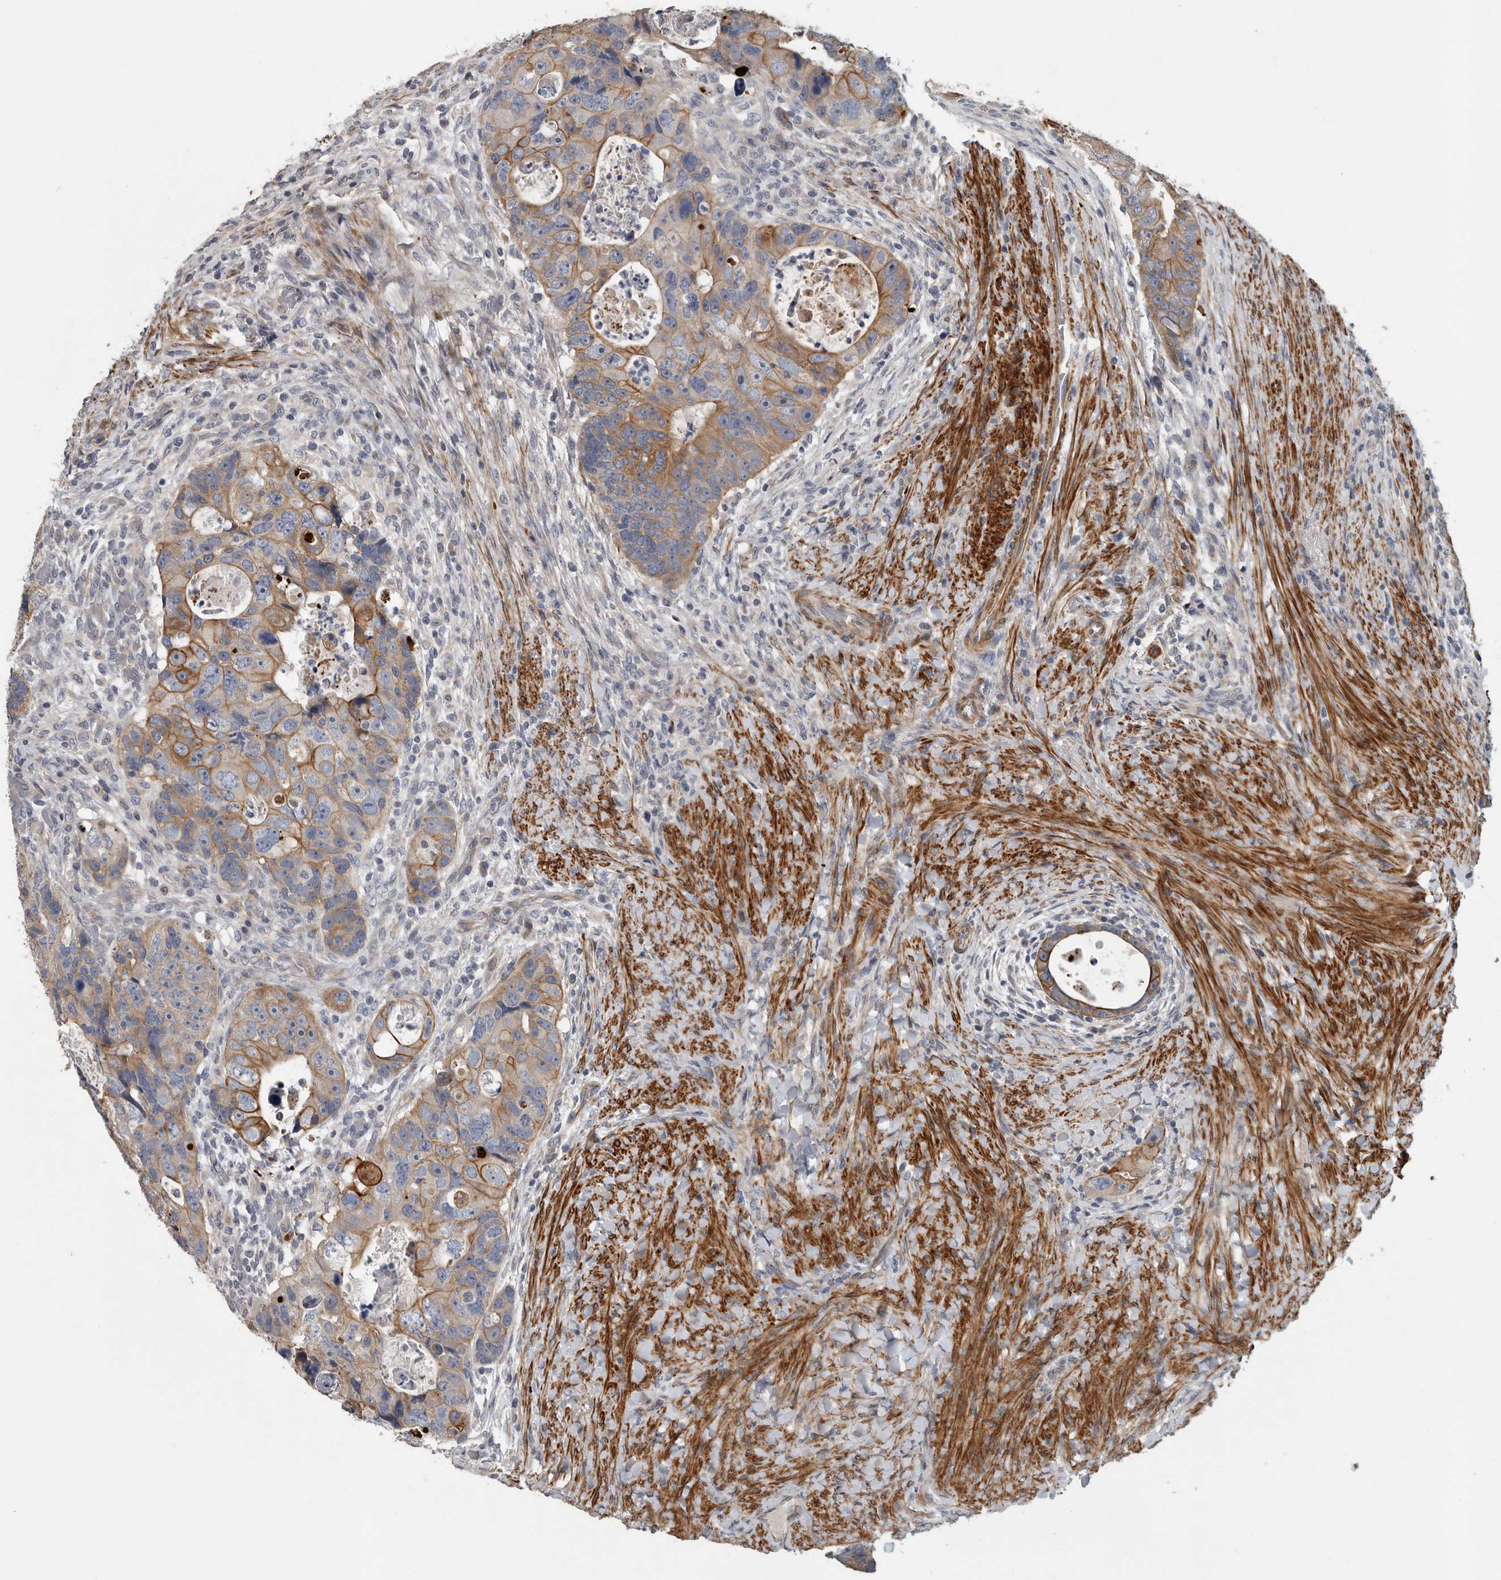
{"staining": {"intensity": "moderate", "quantity": ">75%", "location": "cytoplasmic/membranous"}, "tissue": "colorectal cancer", "cell_type": "Tumor cells", "image_type": "cancer", "snomed": [{"axis": "morphology", "description": "Adenocarcinoma, NOS"}, {"axis": "topography", "description": "Rectum"}], "caption": "A photomicrograph showing moderate cytoplasmic/membranous positivity in about >75% of tumor cells in colorectal cancer, as visualized by brown immunohistochemical staining.", "gene": "DPY19L4", "patient": {"sex": "male", "age": 59}}